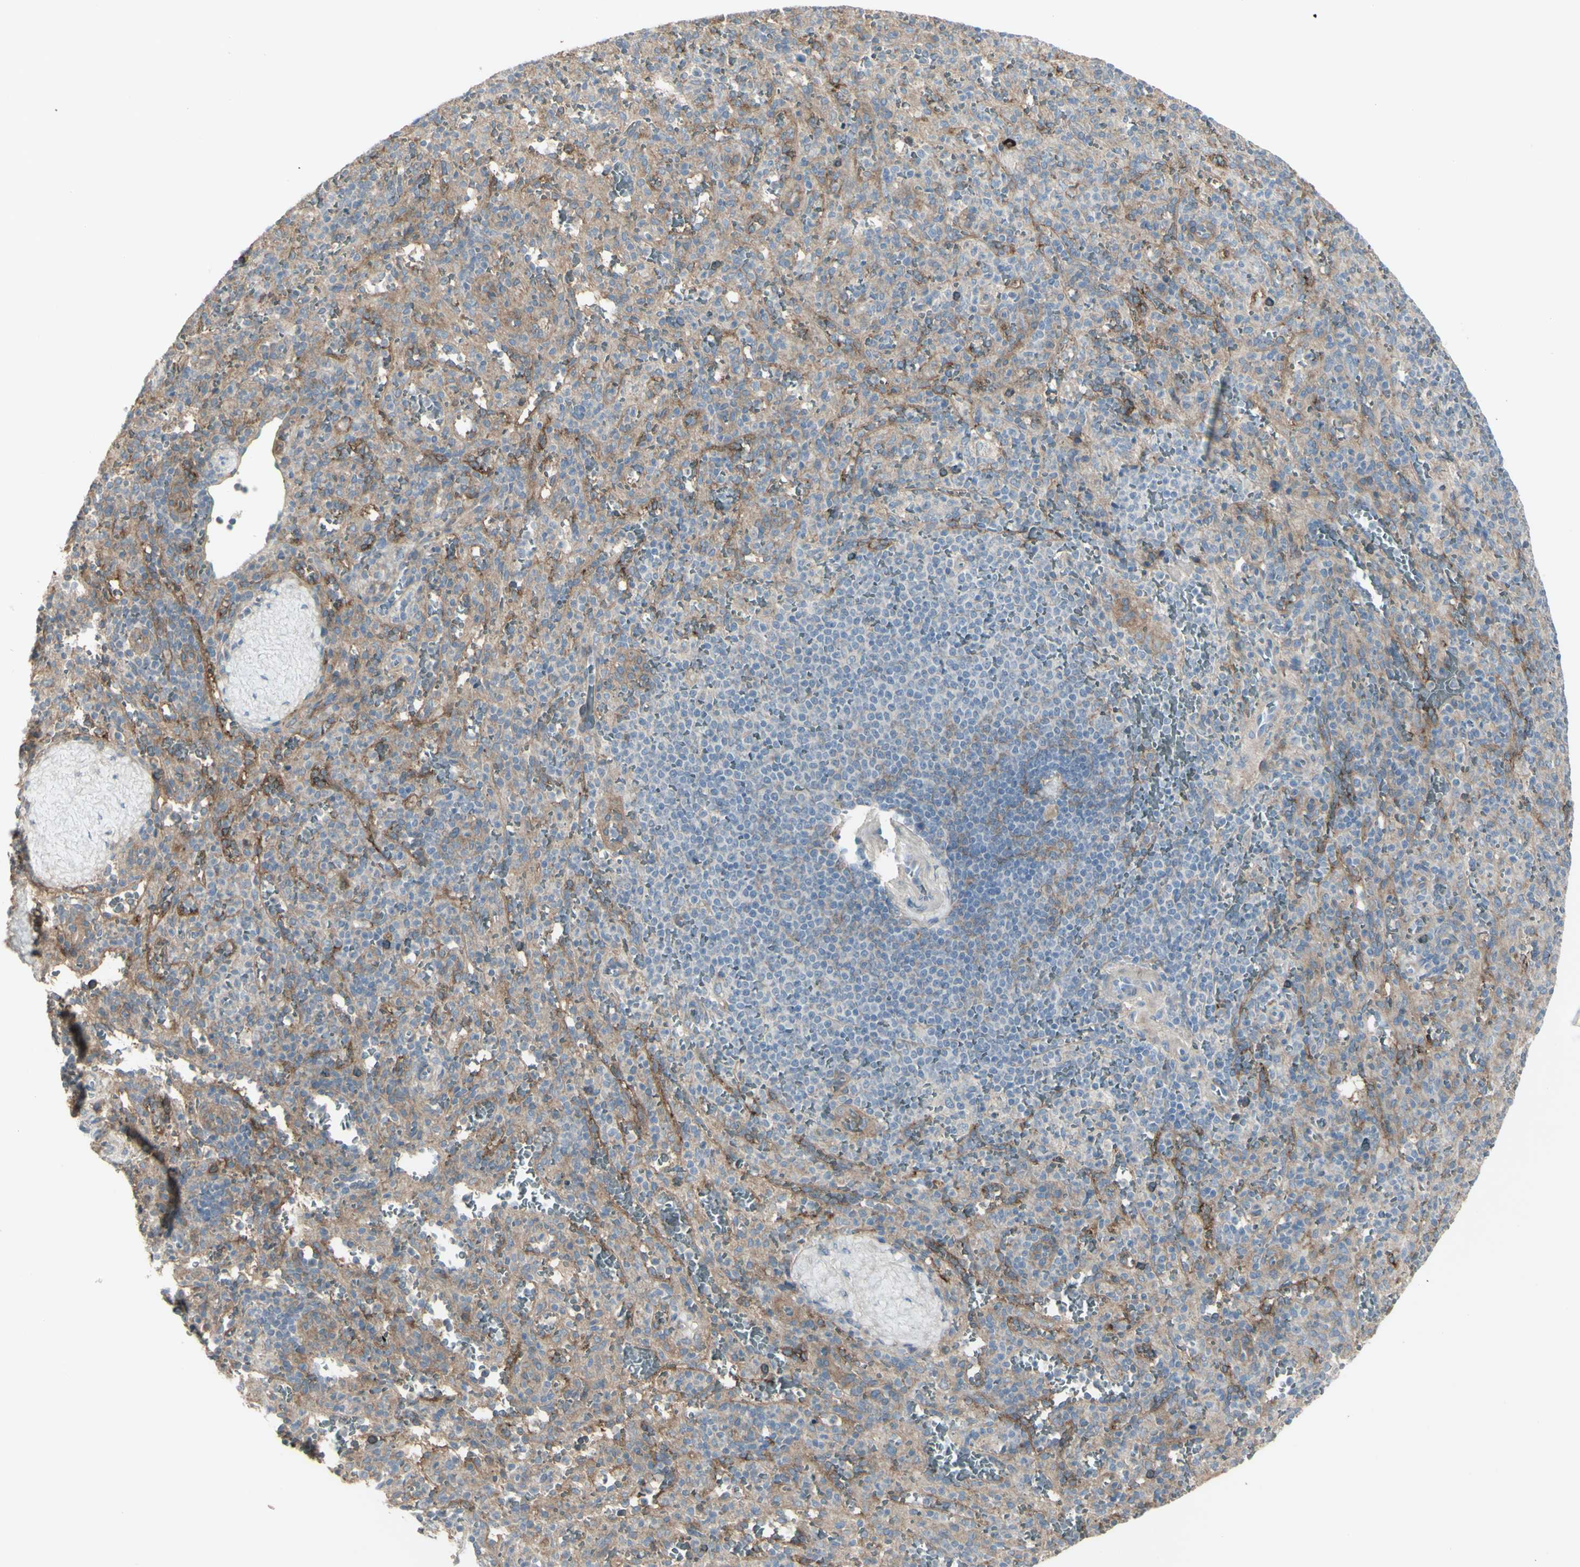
{"staining": {"intensity": "weak", "quantity": "25%-75%", "location": "cytoplasmic/membranous"}, "tissue": "spleen", "cell_type": "Cells in red pulp", "image_type": "normal", "snomed": [{"axis": "morphology", "description": "Normal tissue, NOS"}, {"axis": "topography", "description": "Spleen"}], "caption": "Cells in red pulp display low levels of weak cytoplasmic/membranous expression in about 25%-75% of cells in unremarkable spleen.", "gene": "CD276", "patient": {"sex": "male", "age": 36}}